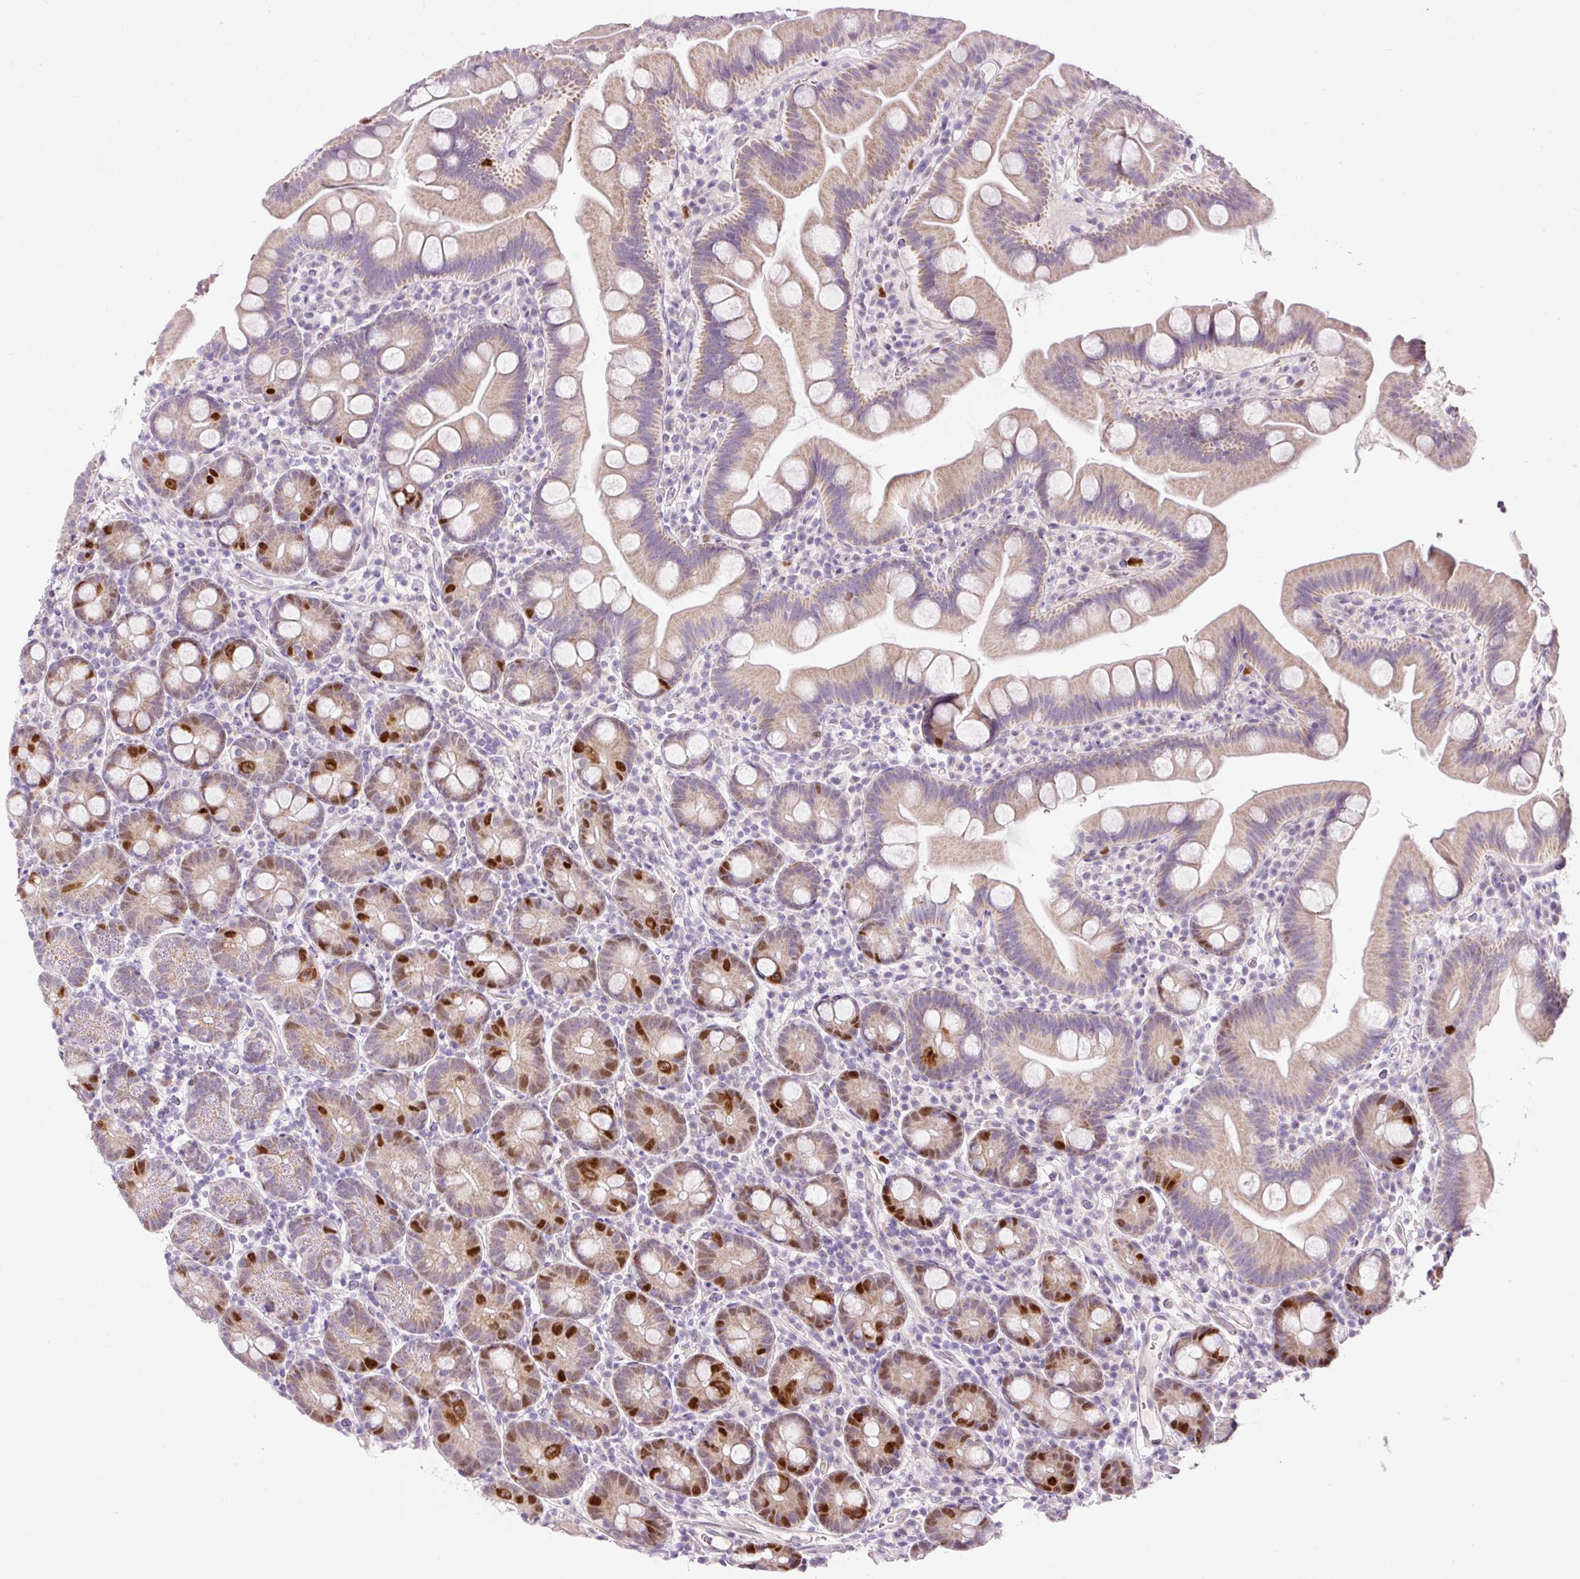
{"staining": {"intensity": "moderate", "quantity": "25%-75%", "location": "cytoplasmic/membranous,nuclear"}, "tissue": "small intestine", "cell_type": "Glandular cells", "image_type": "normal", "snomed": [{"axis": "morphology", "description": "Normal tissue, NOS"}, {"axis": "topography", "description": "Small intestine"}], "caption": "Immunohistochemical staining of normal human small intestine shows moderate cytoplasmic/membranous,nuclear protein positivity in approximately 25%-75% of glandular cells.", "gene": "KPNA2", "patient": {"sex": "female", "age": 68}}